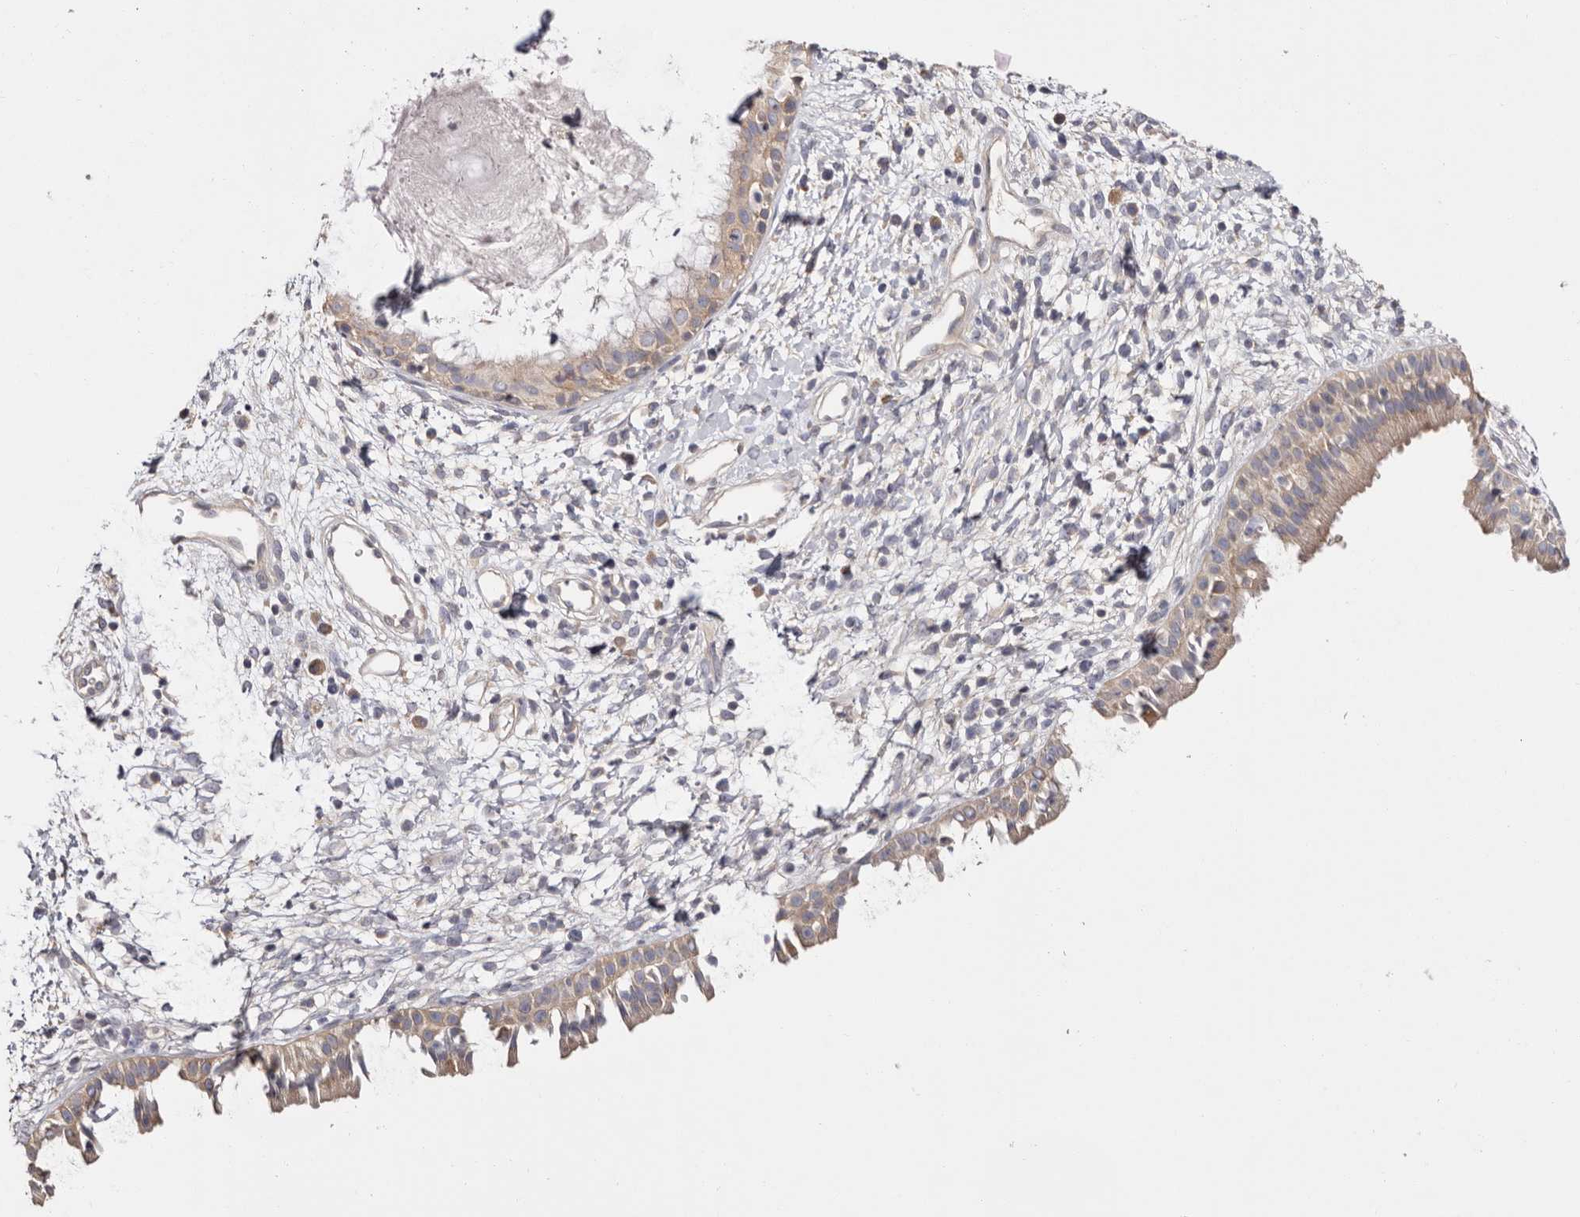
{"staining": {"intensity": "moderate", "quantity": "25%-75%", "location": "cytoplasmic/membranous"}, "tissue": "nasopharynx", "cell_type": "Respiratory epithelial cells", "image_type": "normal", "snomed": [{"axis": "morphology", "description": "Normal tissue, NOS"}, {"axis": "topography", "description": "Nasopharynx"}], "caption": "High-magnification brightfield microscopy of benign nasopharynx stained with DAB (3,3'-diaminobenzidine) (brown) and counterstained with hematoxylin (blue). respiratory epithelial cells exhibit moderate cytoplasmic/membranous expression is identified in approximately25%-75% of cells.", "gene": "FAM167B", "patient": {"sex": "male", "age": 22}}